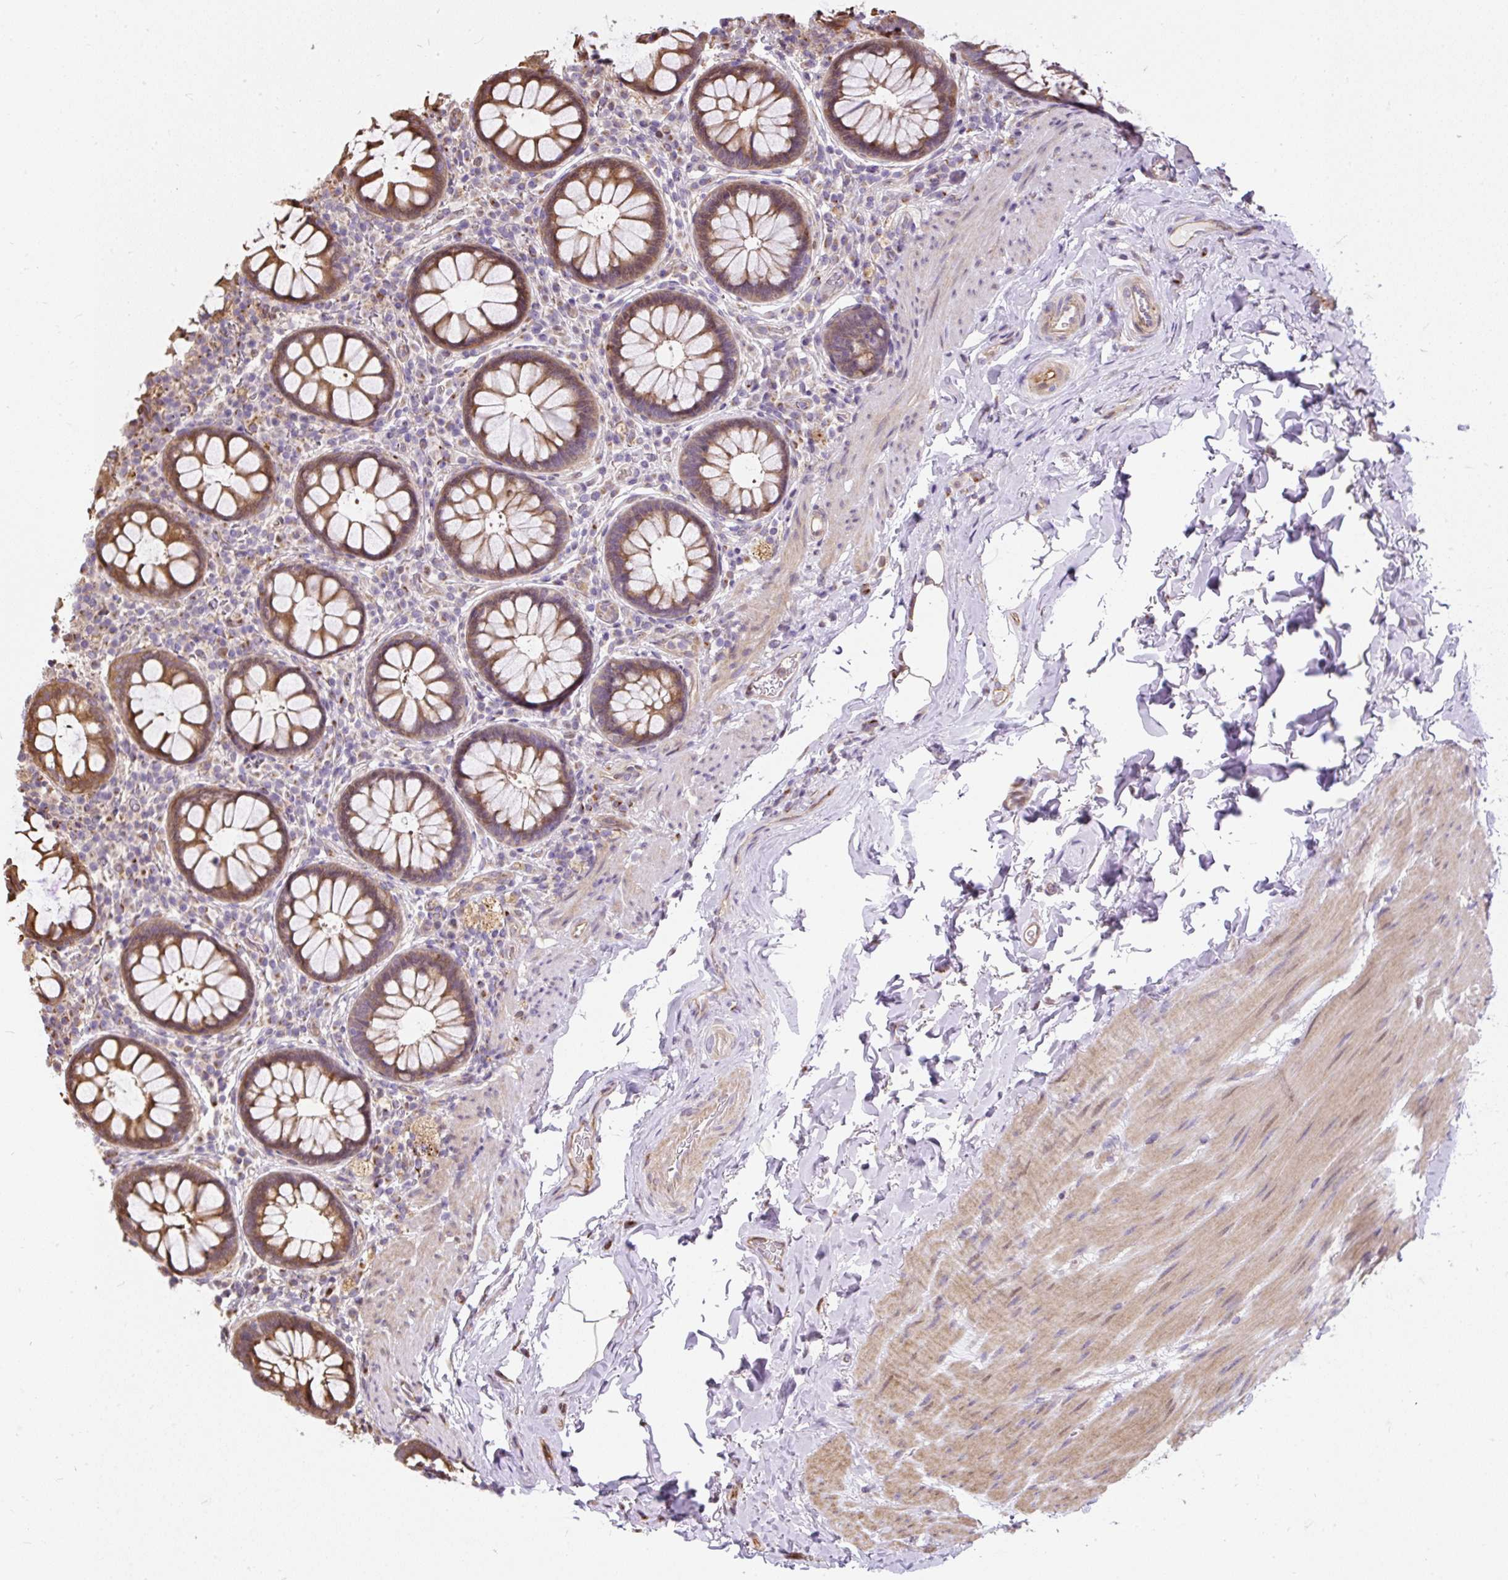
{"staining": {"intensity": "moderate", "quantity": "25%-75%", "location": "cytoplasmic/membranous"}, "tissue": "rectum", "cell_type": "Glandular cells", "image_type": "normal", "snomed": [{"axis": "morphology", "description": "Normal tissue, NOS"}, {"axis": "topography", "description": "Rectum"}], "caption": "IHC histopathology image of unremarkable rectum: human rectum stained using IHC demonstrates medium levels of moderate protein expression localized specifically in the cytoplasmic/membranous of glandular cells, appearing as a cytoplasmic/membranous brown color.", "gene": "PUS7L", "patient": {"sex": "female", "age": 69}}